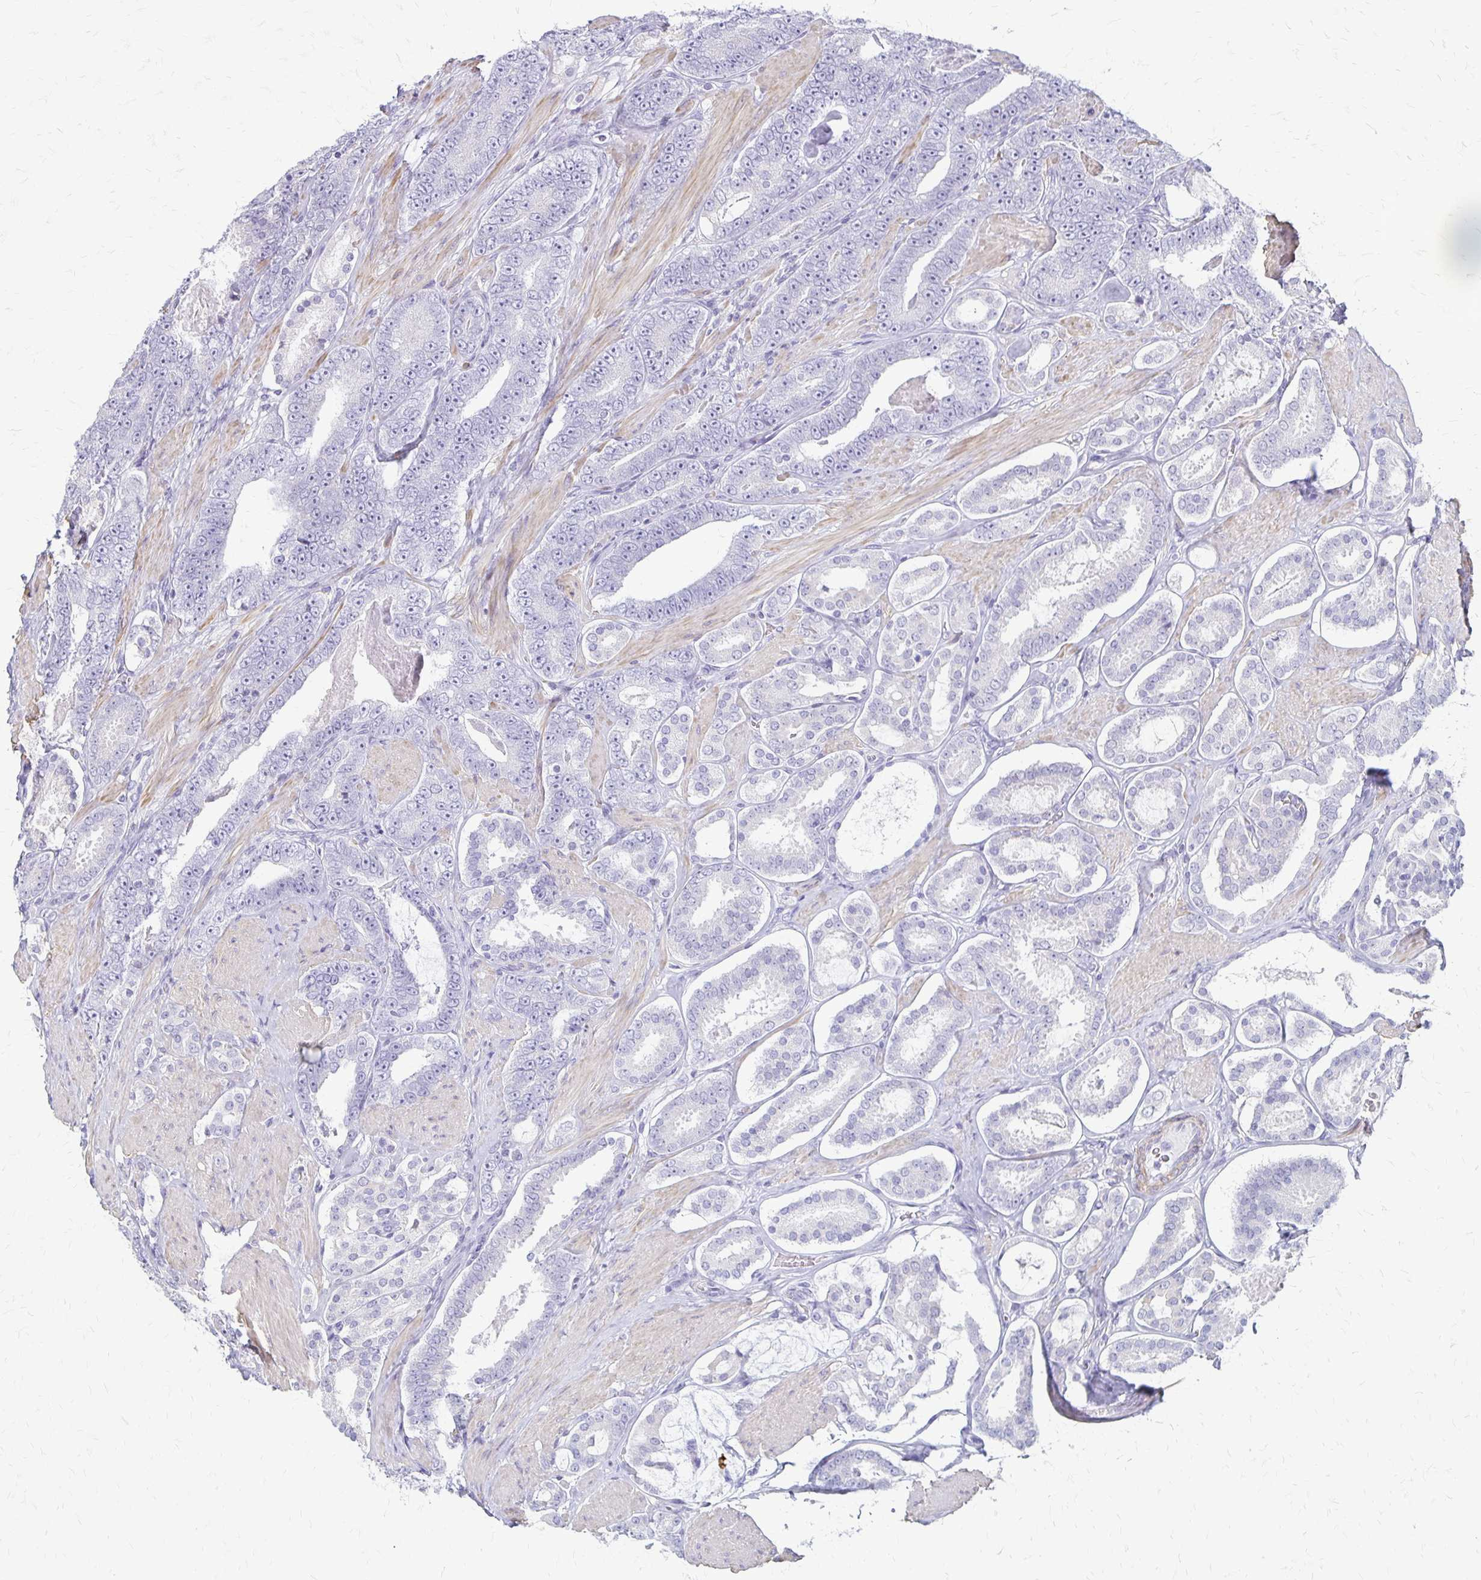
{"staining": {"intensity": "negative", "quantity": "none", "location": "none"}, "tissue": "prostate cancer", "cell_type": "Tumor cells", "image_type": "cancer", "snomed": [{"axis": "morphology", "description": "Adenocarcinoma, High grade"}, {"axis": "topography", "description": "Prostate"}], "caption": "IHC of prostate high-grade adenocarcinoma displays no positivity in tumor cells.", "gene": "IVL", "patient": {"sex": "male", "age": 63}}